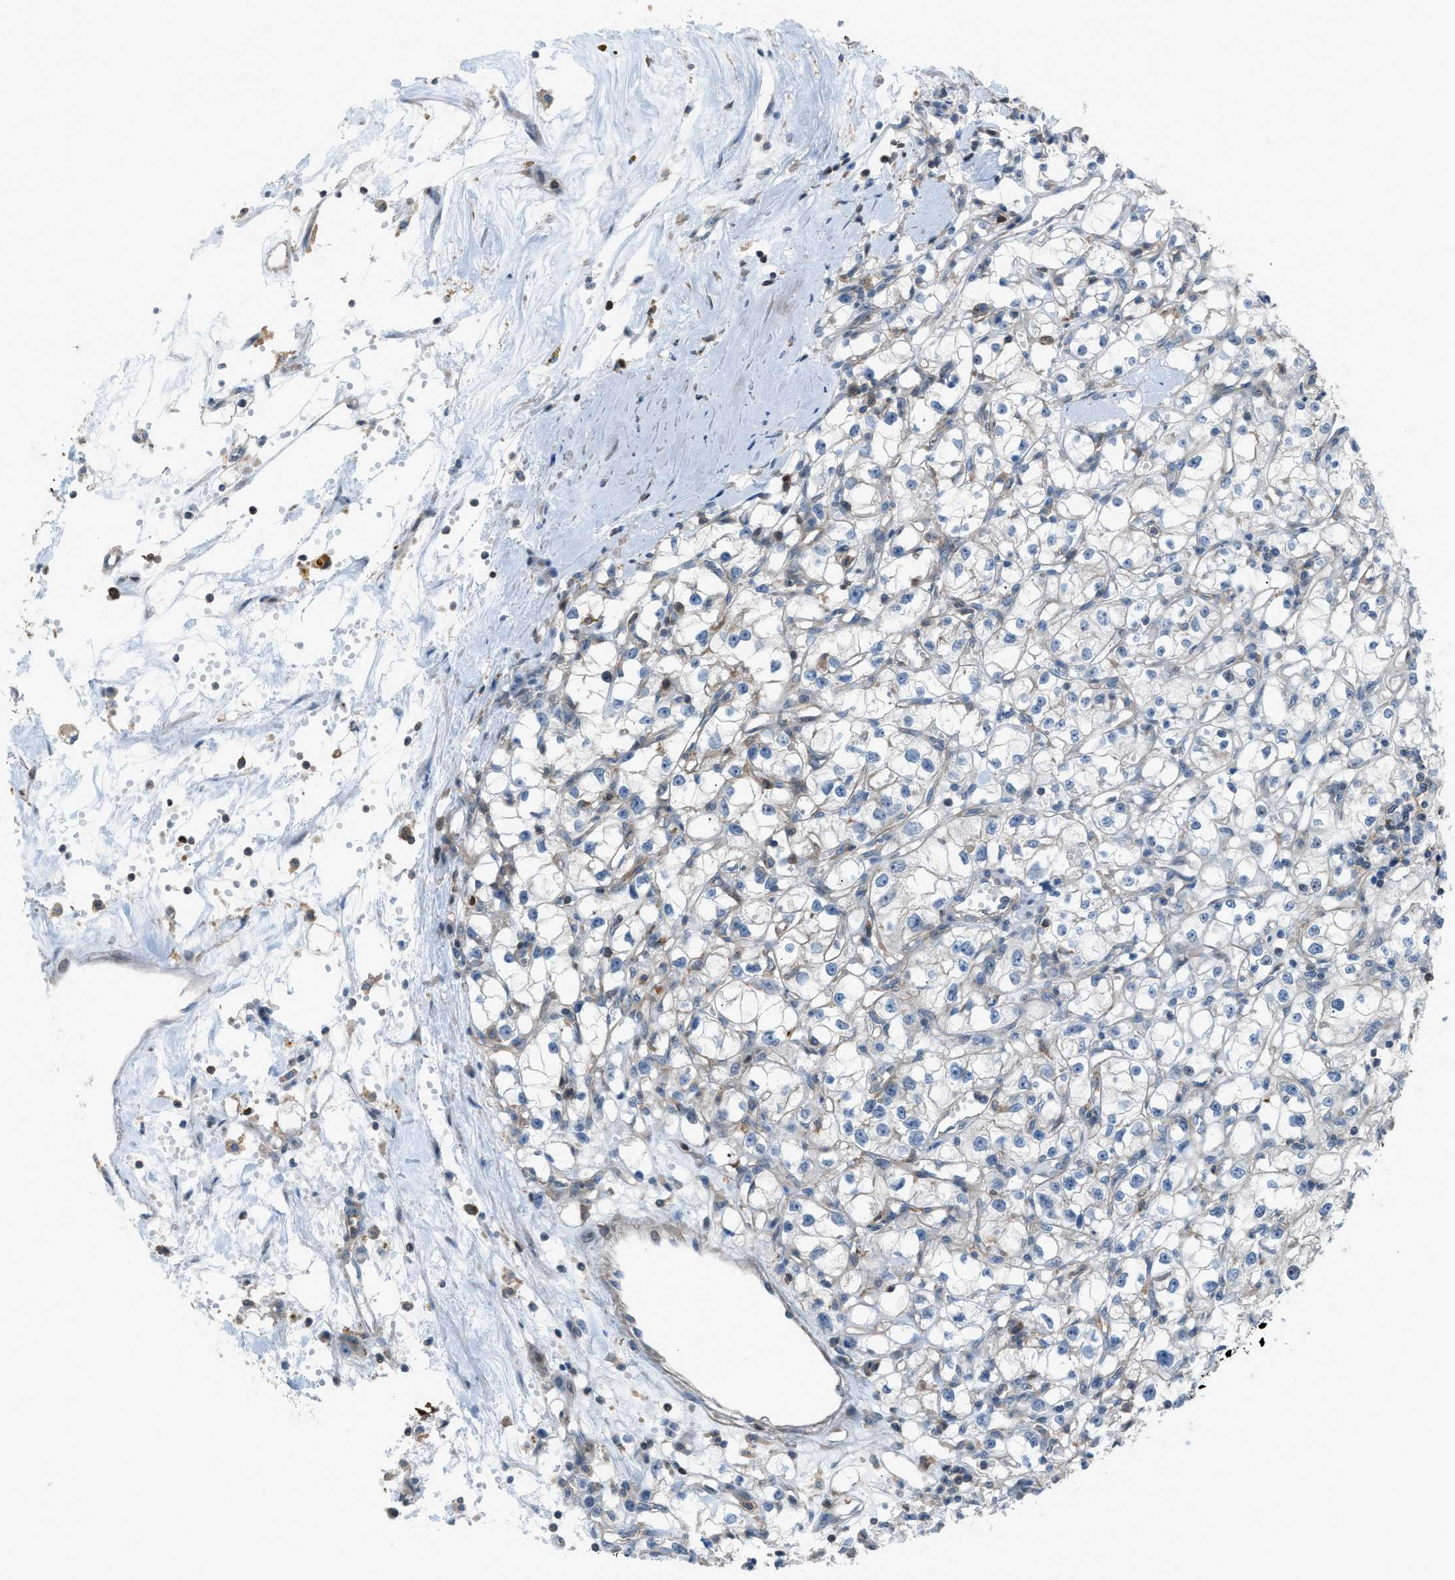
{"staining": {"intensity": "negative", "quantity": "none", "location": "none"}, "tissue": "renal cancer", "cell_type": "Tumor cells", "image_type": "cancer", "snomed": [{"axis": "morphology", "description": "Adenocarcinoma, NOS"}, {"axis": "topography", "description": "Kidney"}], "caption": "This is an IHC image of human renal cancer. There is no positivity in tumor cells.", "gene": "DYRK1A", "patient": {"sex": "male", "age": 56}}